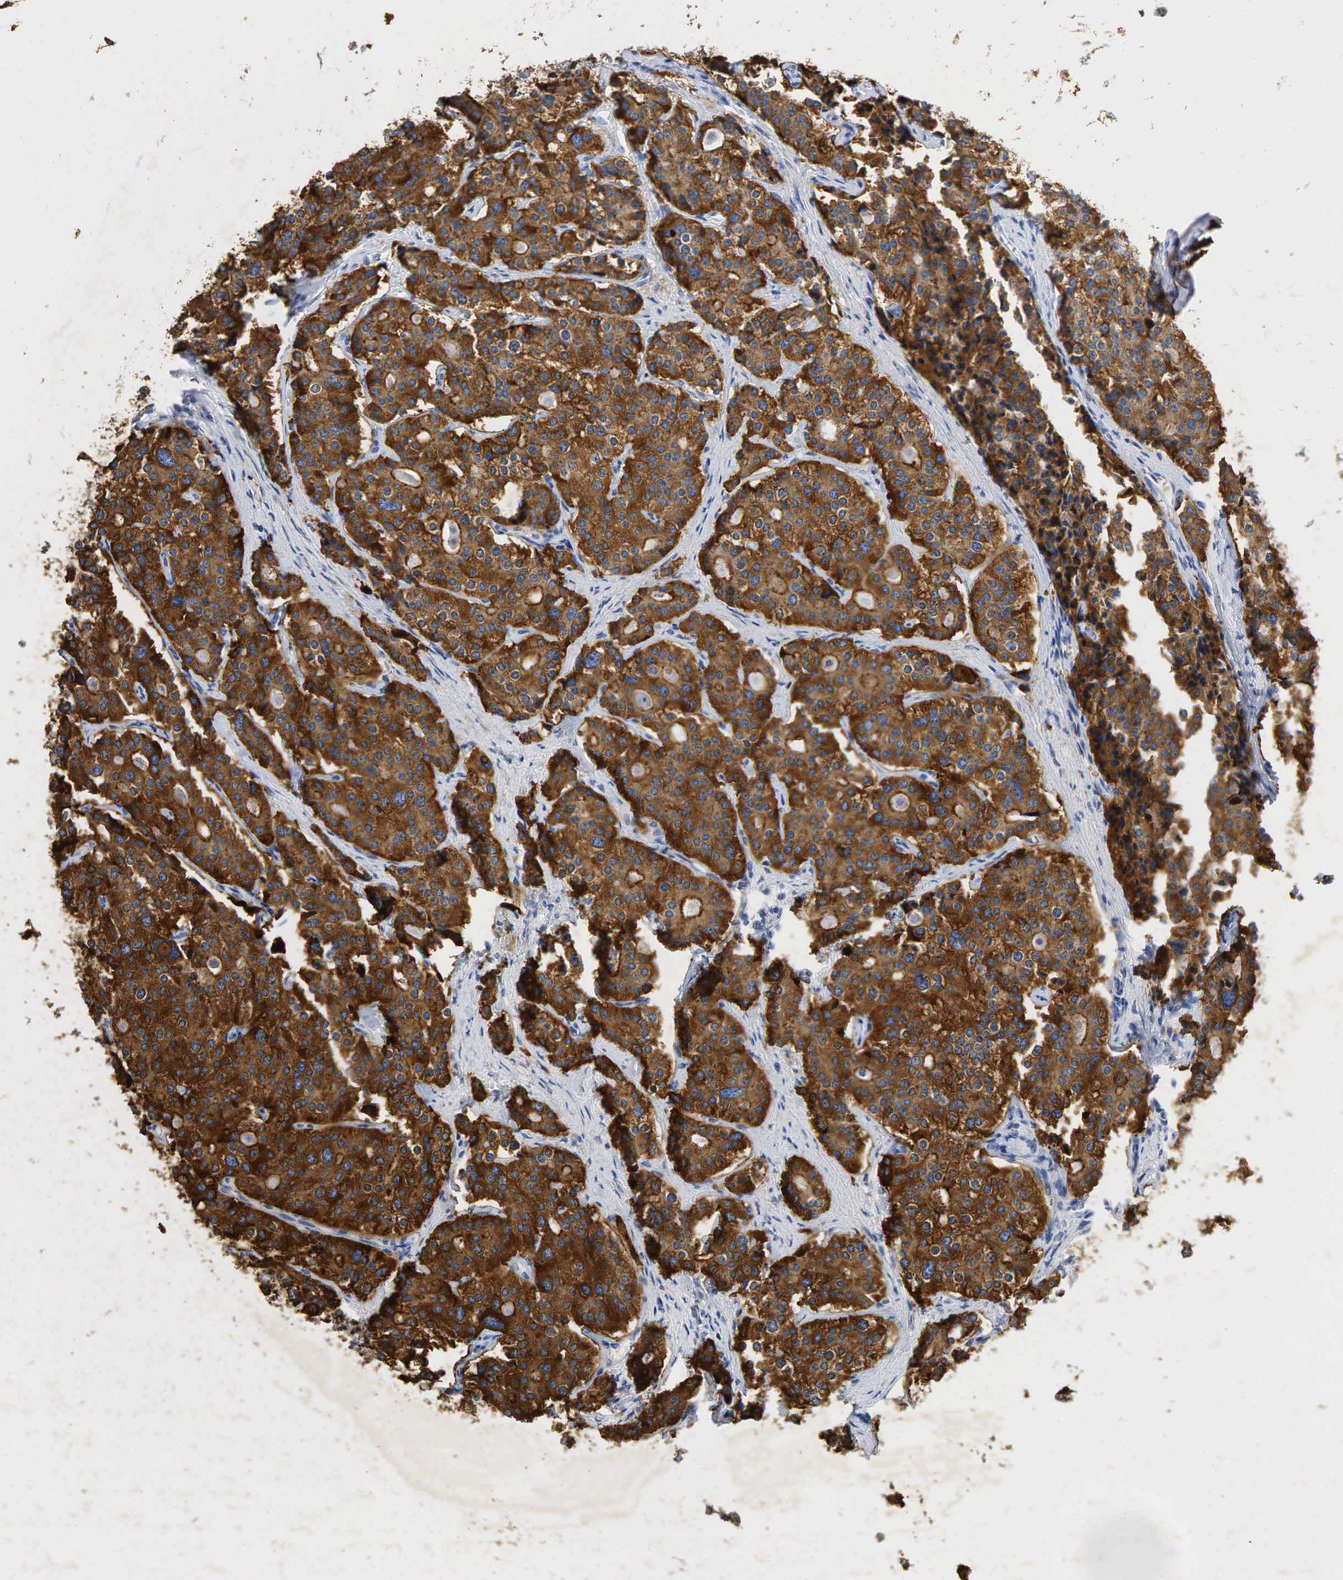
{"staining": {"intensity": "strong", "quantity": ">75%", "location": "cytoplasmic/membranous"}, "tissue": "carcinoid", "cell_type": "Tumor cells", "image_type": "cancer", "snomed": [{"axis": "morphology", "description": "Carcinoid, malignant, NOS"}, {"axis": "topography", "description": "Small intestine"}], "caption": "Immunohistochemistry (IHC) image of neoplastic tissue: human carcinoid (malignant) stained using IHC demonstrates high levels of strong protein expression localized specifically in the cytoplasmic/membranous of tumor cells, appearing as a cytoplasmic/membranous brown color.", "gene": "SYP", "patient": {"sex": "male", "age": 63}}